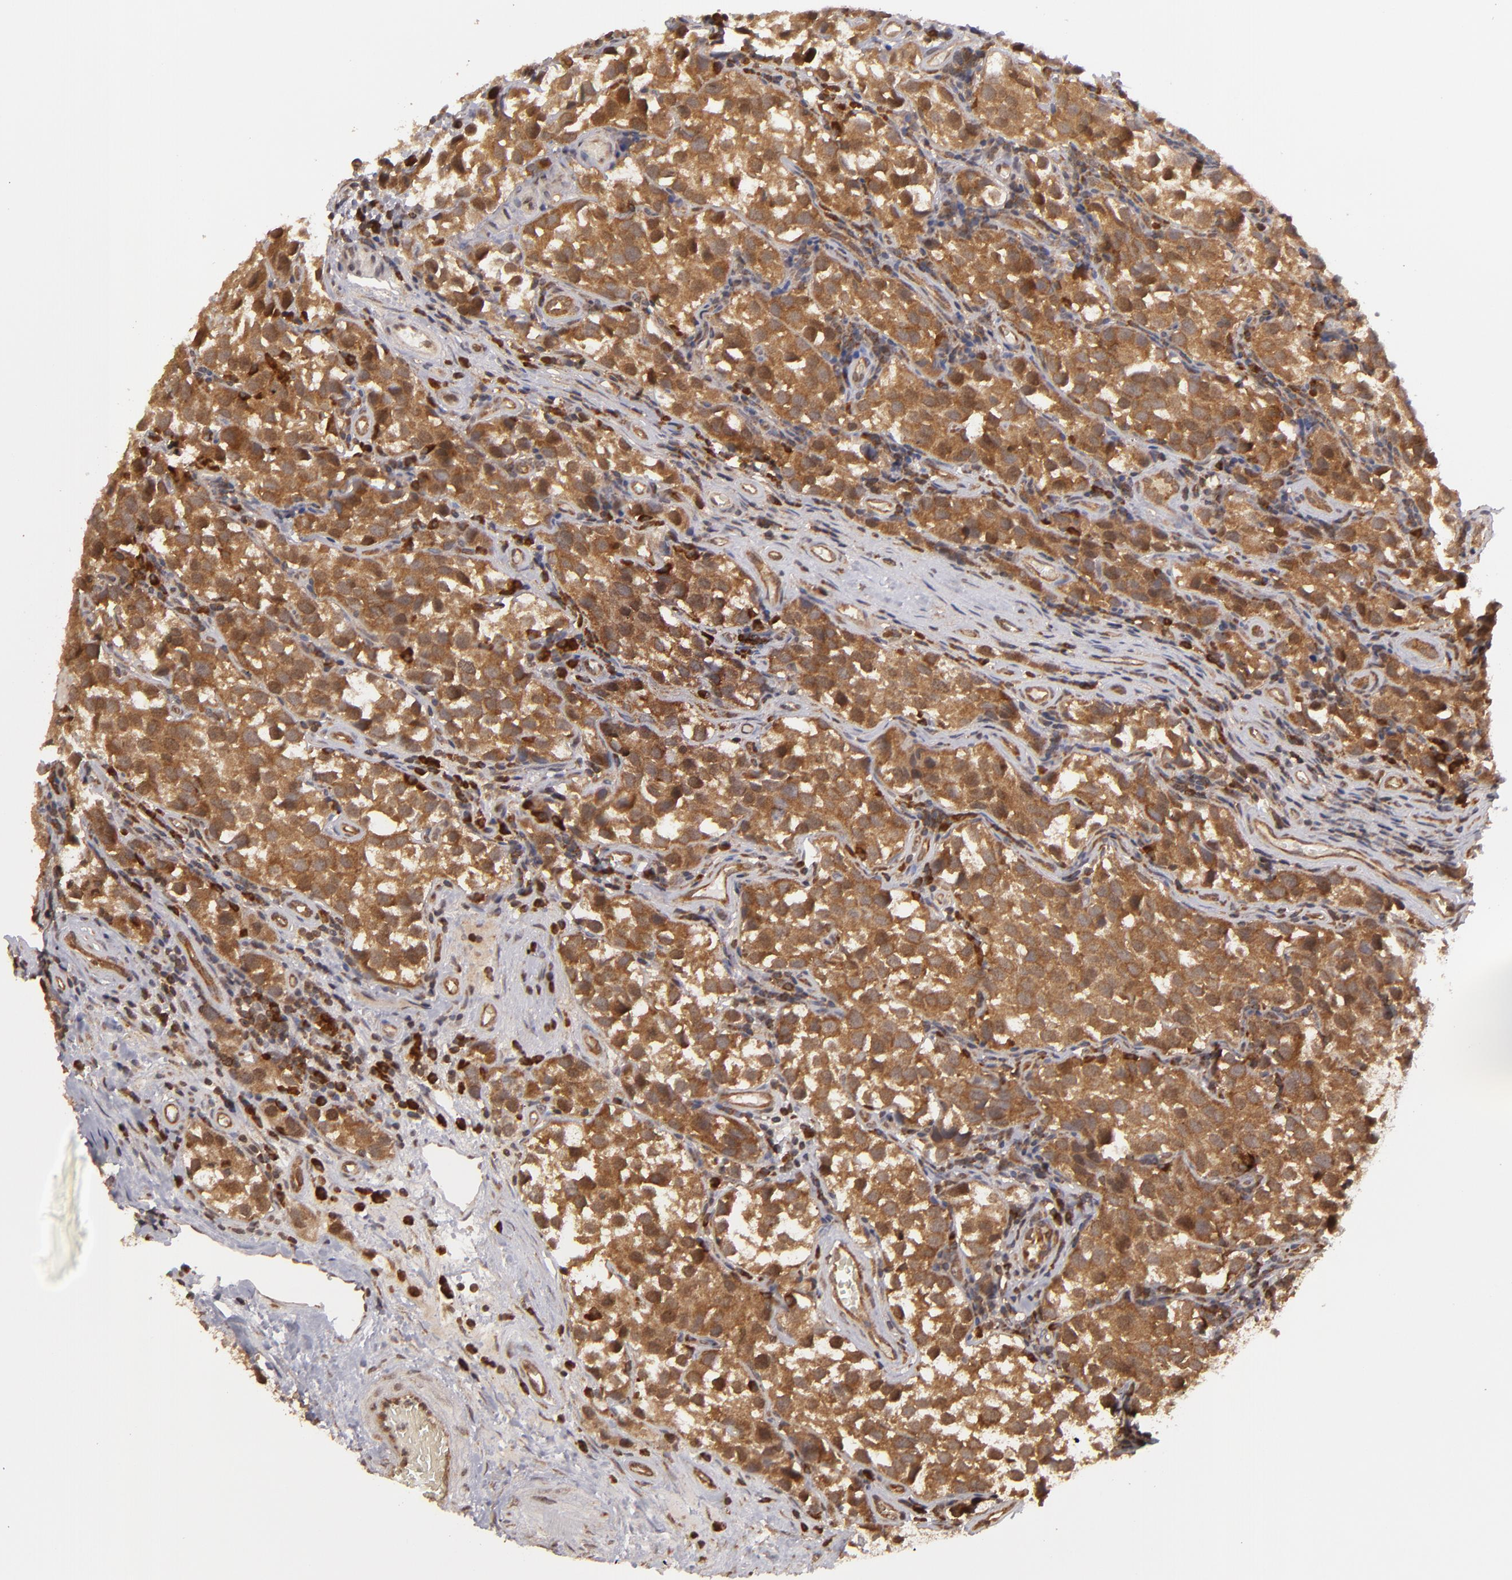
{"staining": {"intensity": "strong", "quantity": ">75%", "location": "cytoplasmic/membranous"}, "tissue": "testis cancer", "cell_type": "Tumor cells", "image_type": "cancer", "snomed": [{"axis": "morphology", "description": "Seminoma, NOS"}, {"axis": "topography", "description": "Testis"}], "caption": "Protein staining demonstrates strong cytoplasmic/membranous positivity in approximately >75% of tumor cells in testis cancer.", "gene": "MAPK3", "patient": {"sex": "male", "age": 39}}